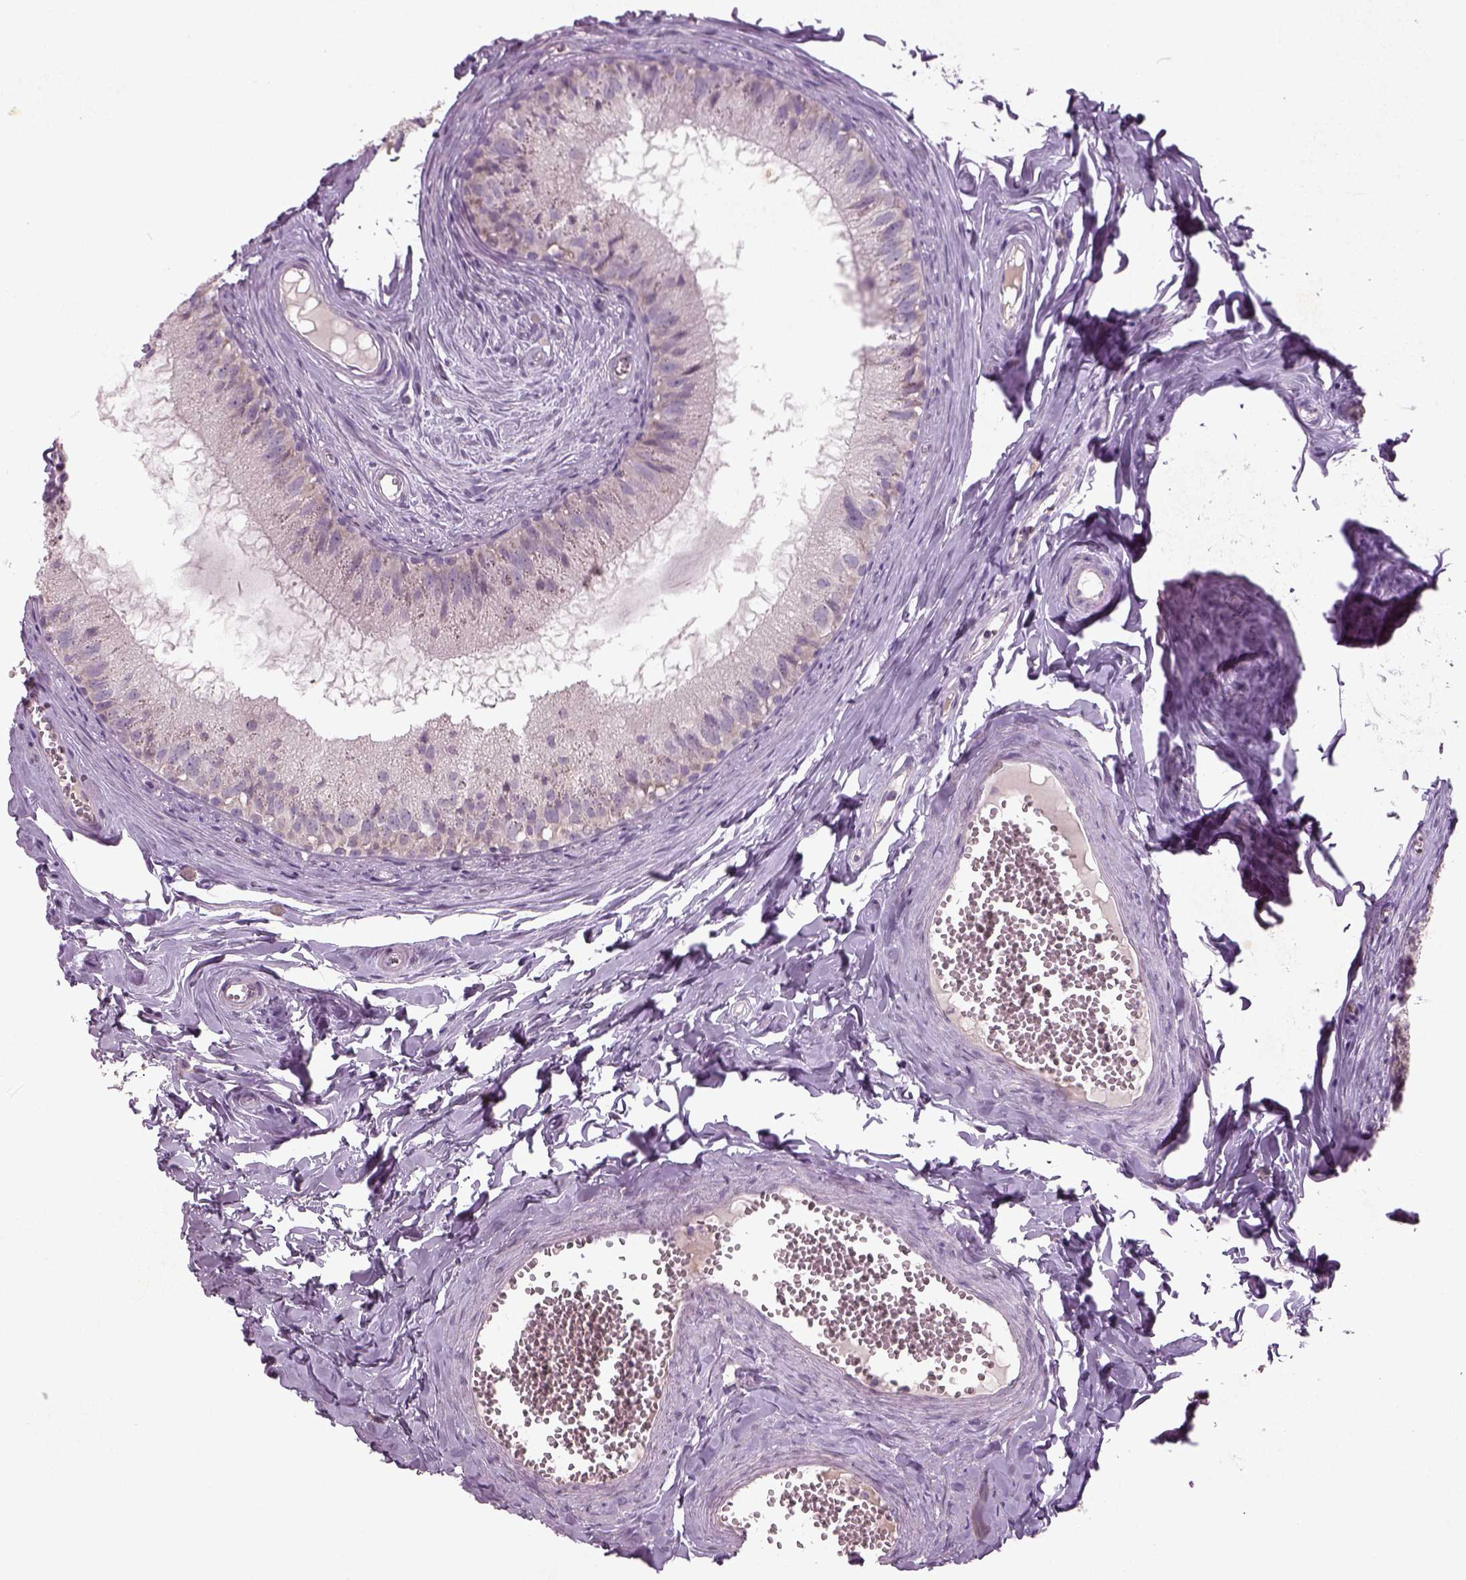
{"staining": {"intensity": "weak", "quantity": "<25%", "location": "cytoplasmic/membranous"}, "tissue": "epididymis", "cell_type": "Glandular cells", "image_type": "normal", "snomed": [{"axis": "morphology", "description": "Normal tissue, NOS"}, {"axis": "topography", "description": "Epididymis"}], "caption": "DAB immunohistochemical staining of unremarkable human epididymis reveals no significant staining in glandular cells. Nuclei are stained in blue.", "gene": "PENK", "patient": {"sex": "male", "age": 45}}